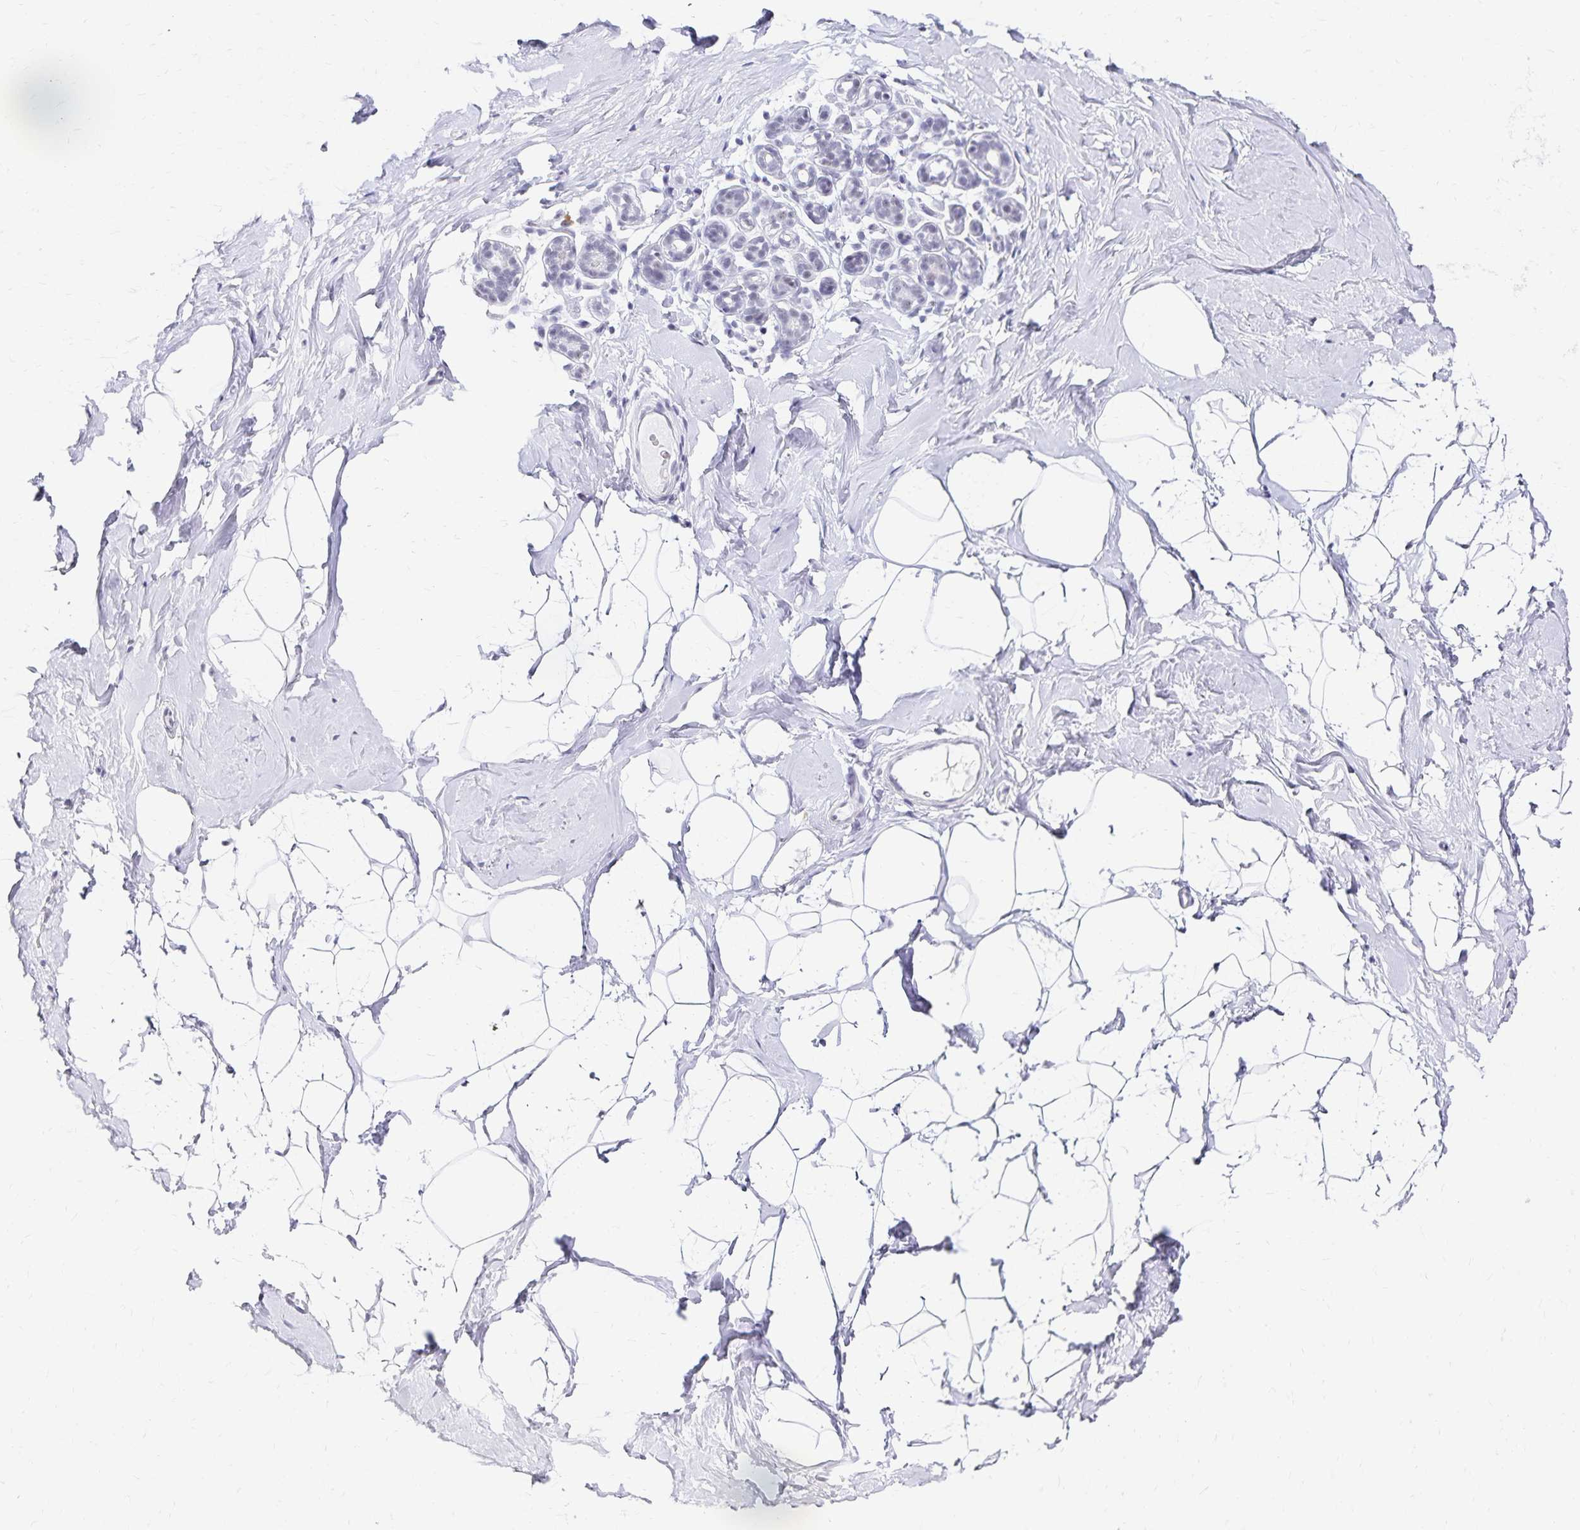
{"staining": {"intensity": "negative", "quantity": "none", "location": "none"}, "tissue": "breast", "cell_type": "Adipocytes", "image_type": "normal", "snomed": [{"axis": "morphology", "description": "Normal tissue, NOS"}, {"axis": "topography", "description": "Breast"}], "caption": "Immunohistochemical staining of unremarkable human breast reveals no significant expression in adipocytes. (DAB immunohistochemistry visualized using brightfield microscopy, high magnification).", "gene": "C20orf85", "patient": {"sex": "female", "age": 32}}